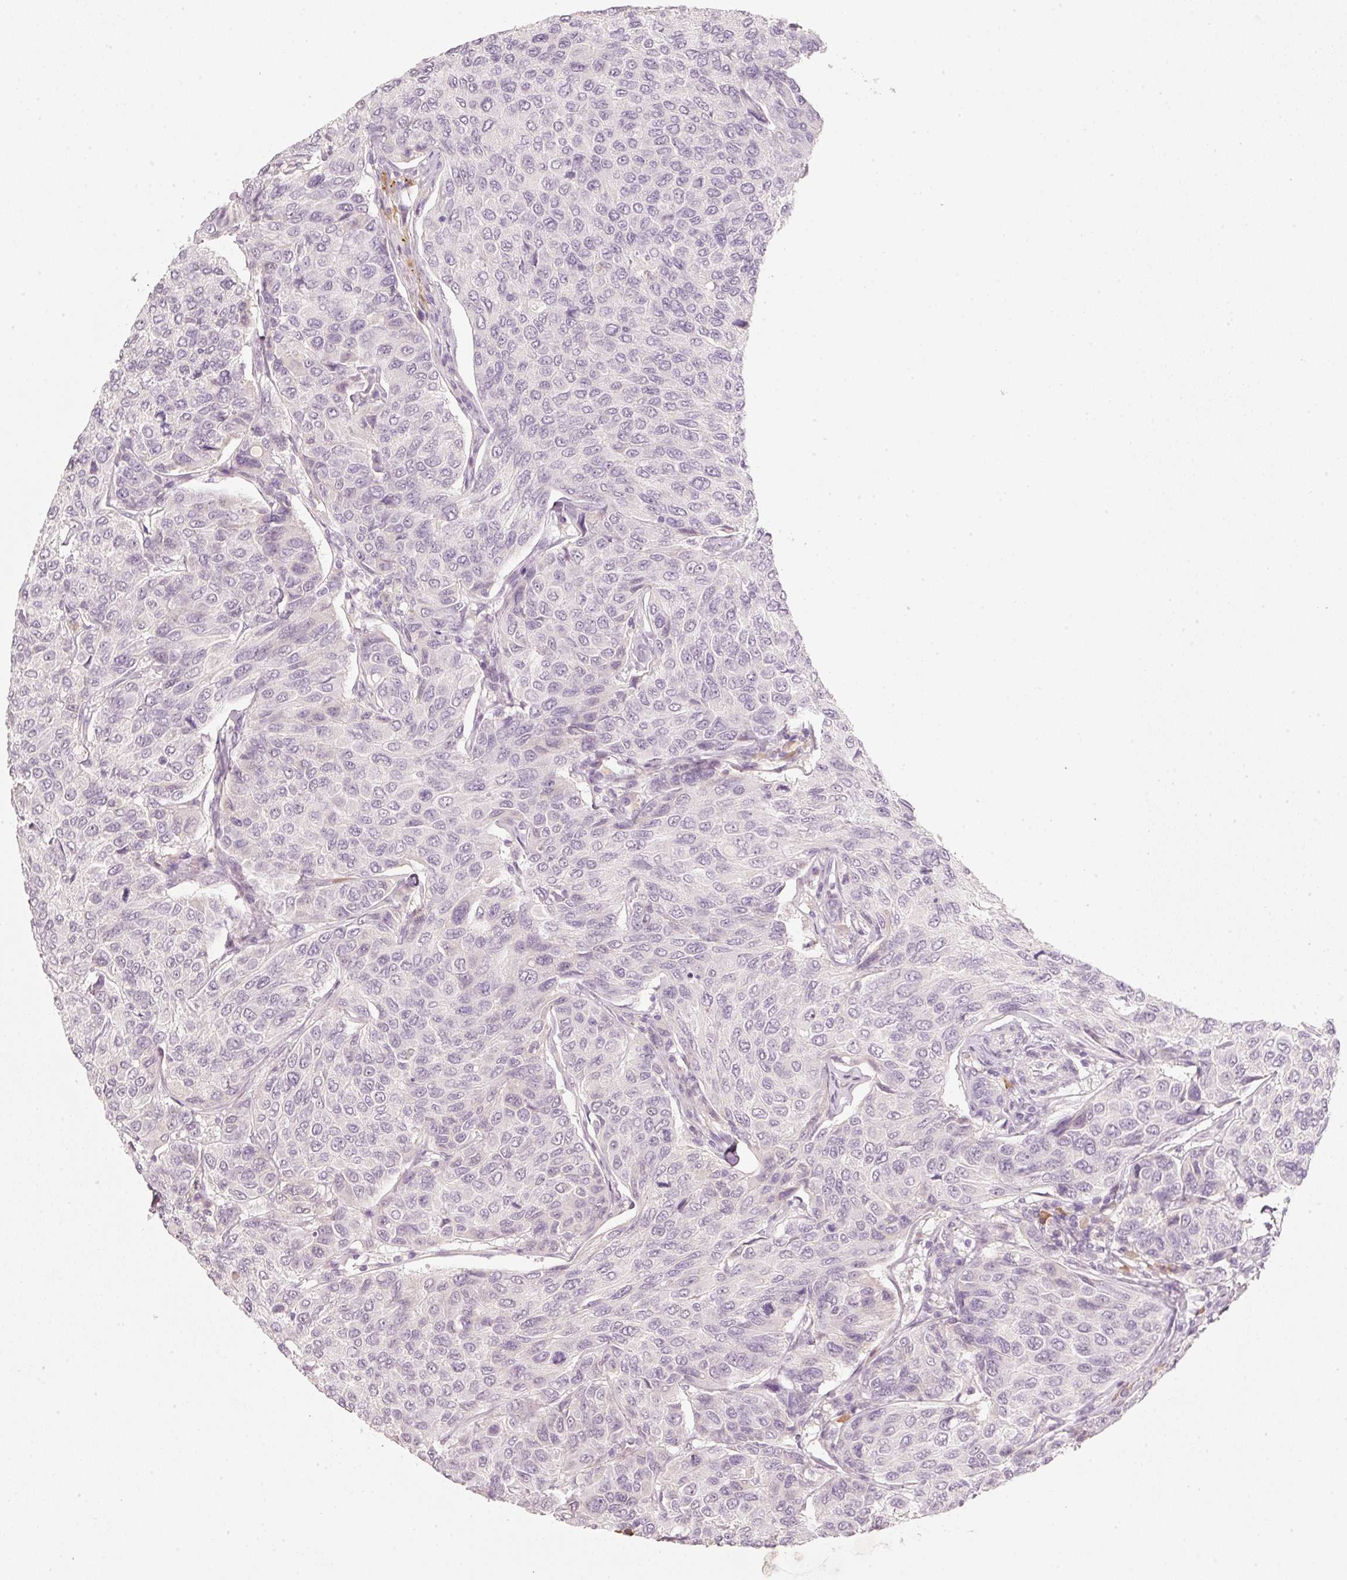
{"staining": {"intensity": "negative", "quantity": "none", "location": "none"}, "tissue": "breast cancer", "cell_type": "Tumor cells", "image_type": "cancer", "snomed": [{"axis": "morphology", "description": "Duct carcinoma"}, {"axis": "topography", "description": "Breast"}], "caption": "Breast cancer (infiltrating ductal carcinoma) was stained to show a protein in brown. There is no significant staining in tumor cells.", "gene": "STEAP1", "patient": {"sex": "female", "age": 55}}